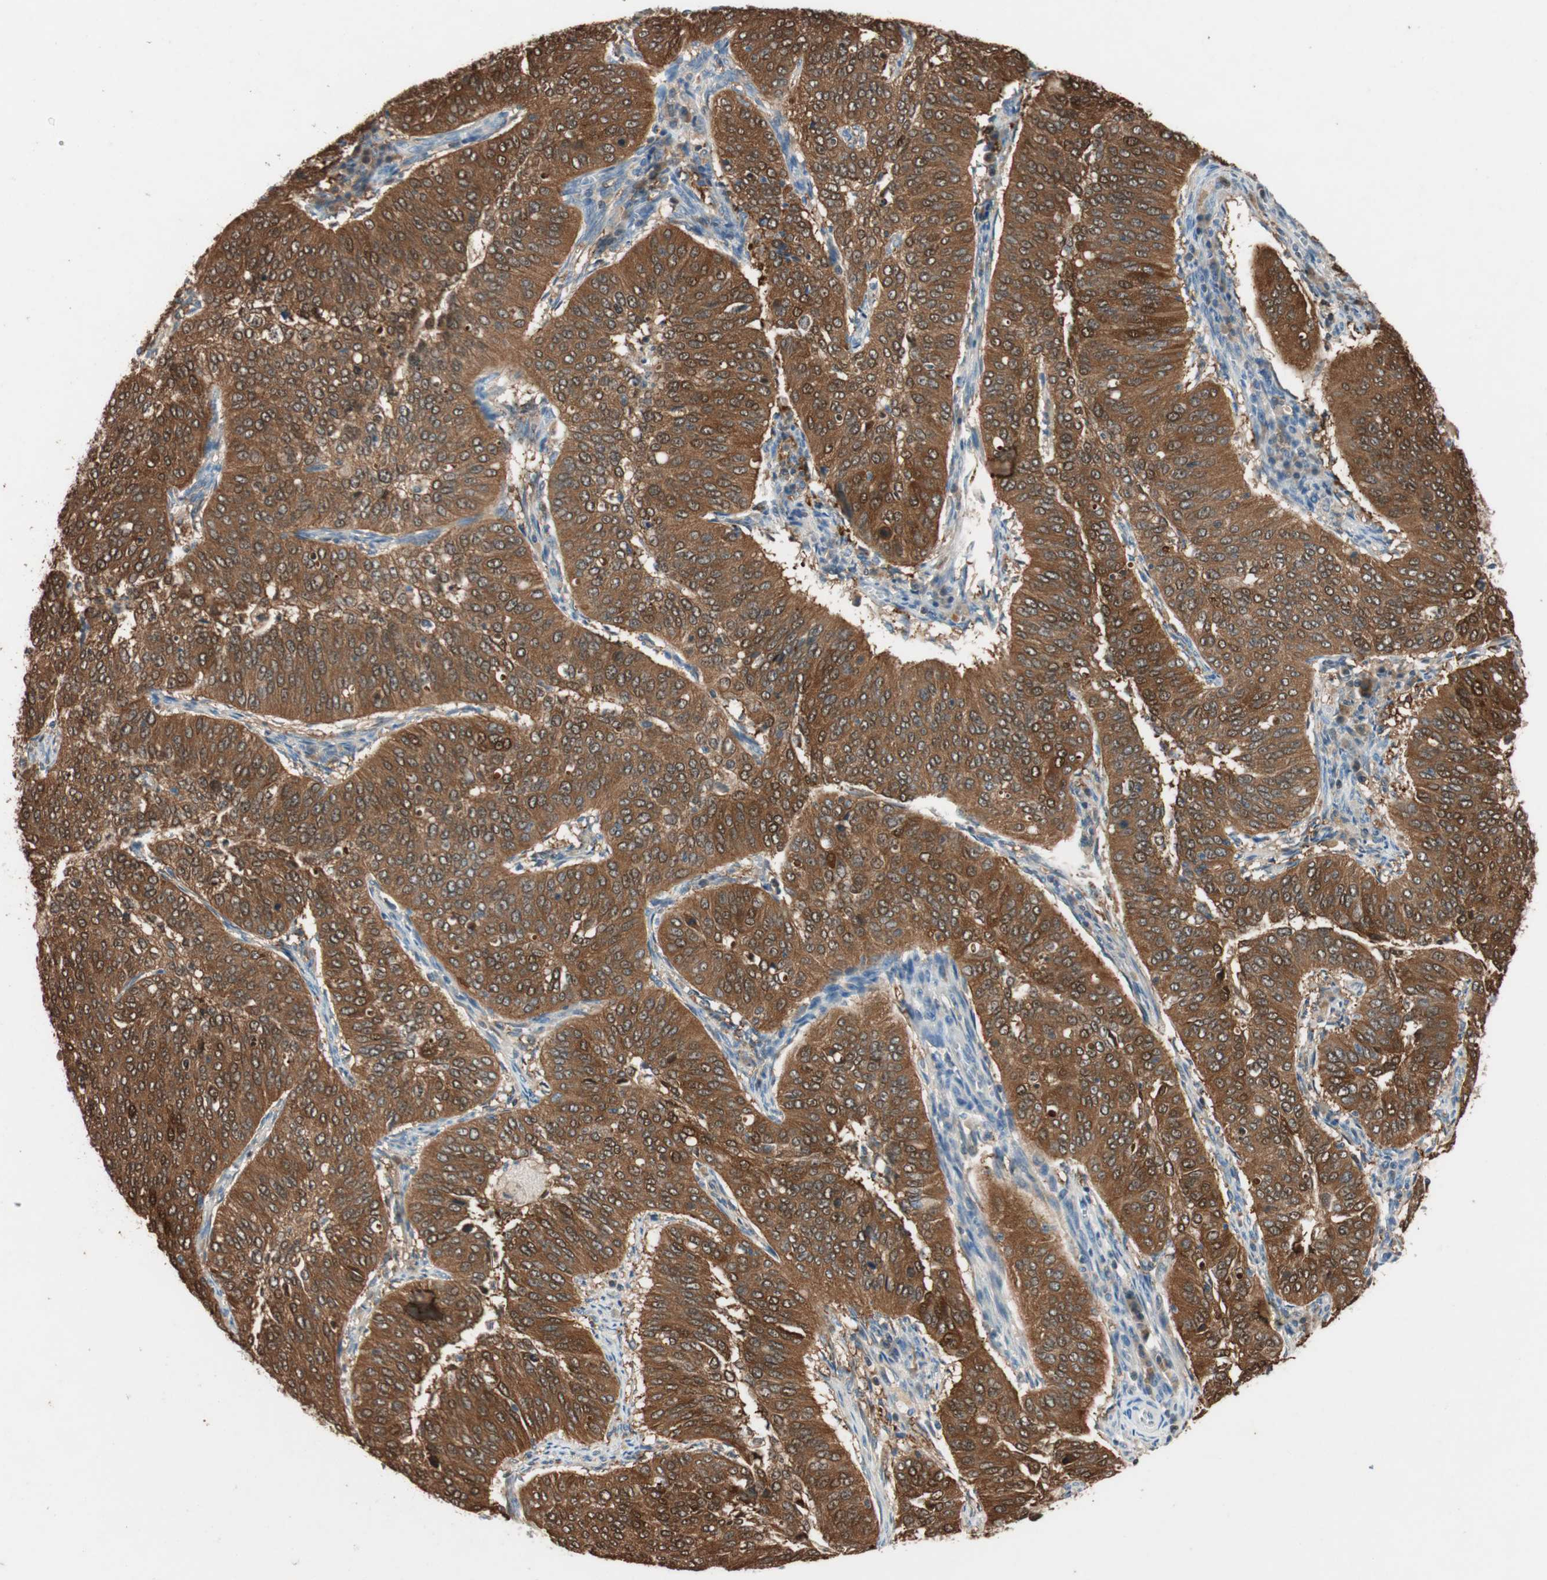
{"staining": {"intensity": "strong", "quantity": "<25%", "location": "cytoplasmic/membranous,nuclear"}, "tissue": "cervical cancer", "cell_type": "Tumor cells", "image_type": "cancer", "snomed": [{"axis": "morphology", "description": "Normal tissue, NOS"}, {"axis": "morphology", "description": "Squamous cell carcinoma, NOS"}, {"axis": "topography", "description": "Cervix"}], "caption": "Immunohistochemistry (IHC) of human cervical squamous cell carcinoma displays medium levels of strong cytoplasmic/membranous and nuclear expression in approximately <25% of tumor cells. The protein of interest is stained brown, and the nuclei are stained in blue (DAB IHC with brightfield microscopy, high magnification).", "gene": "SERPINB5", "patient": {"sex": "female", "age": 39}}